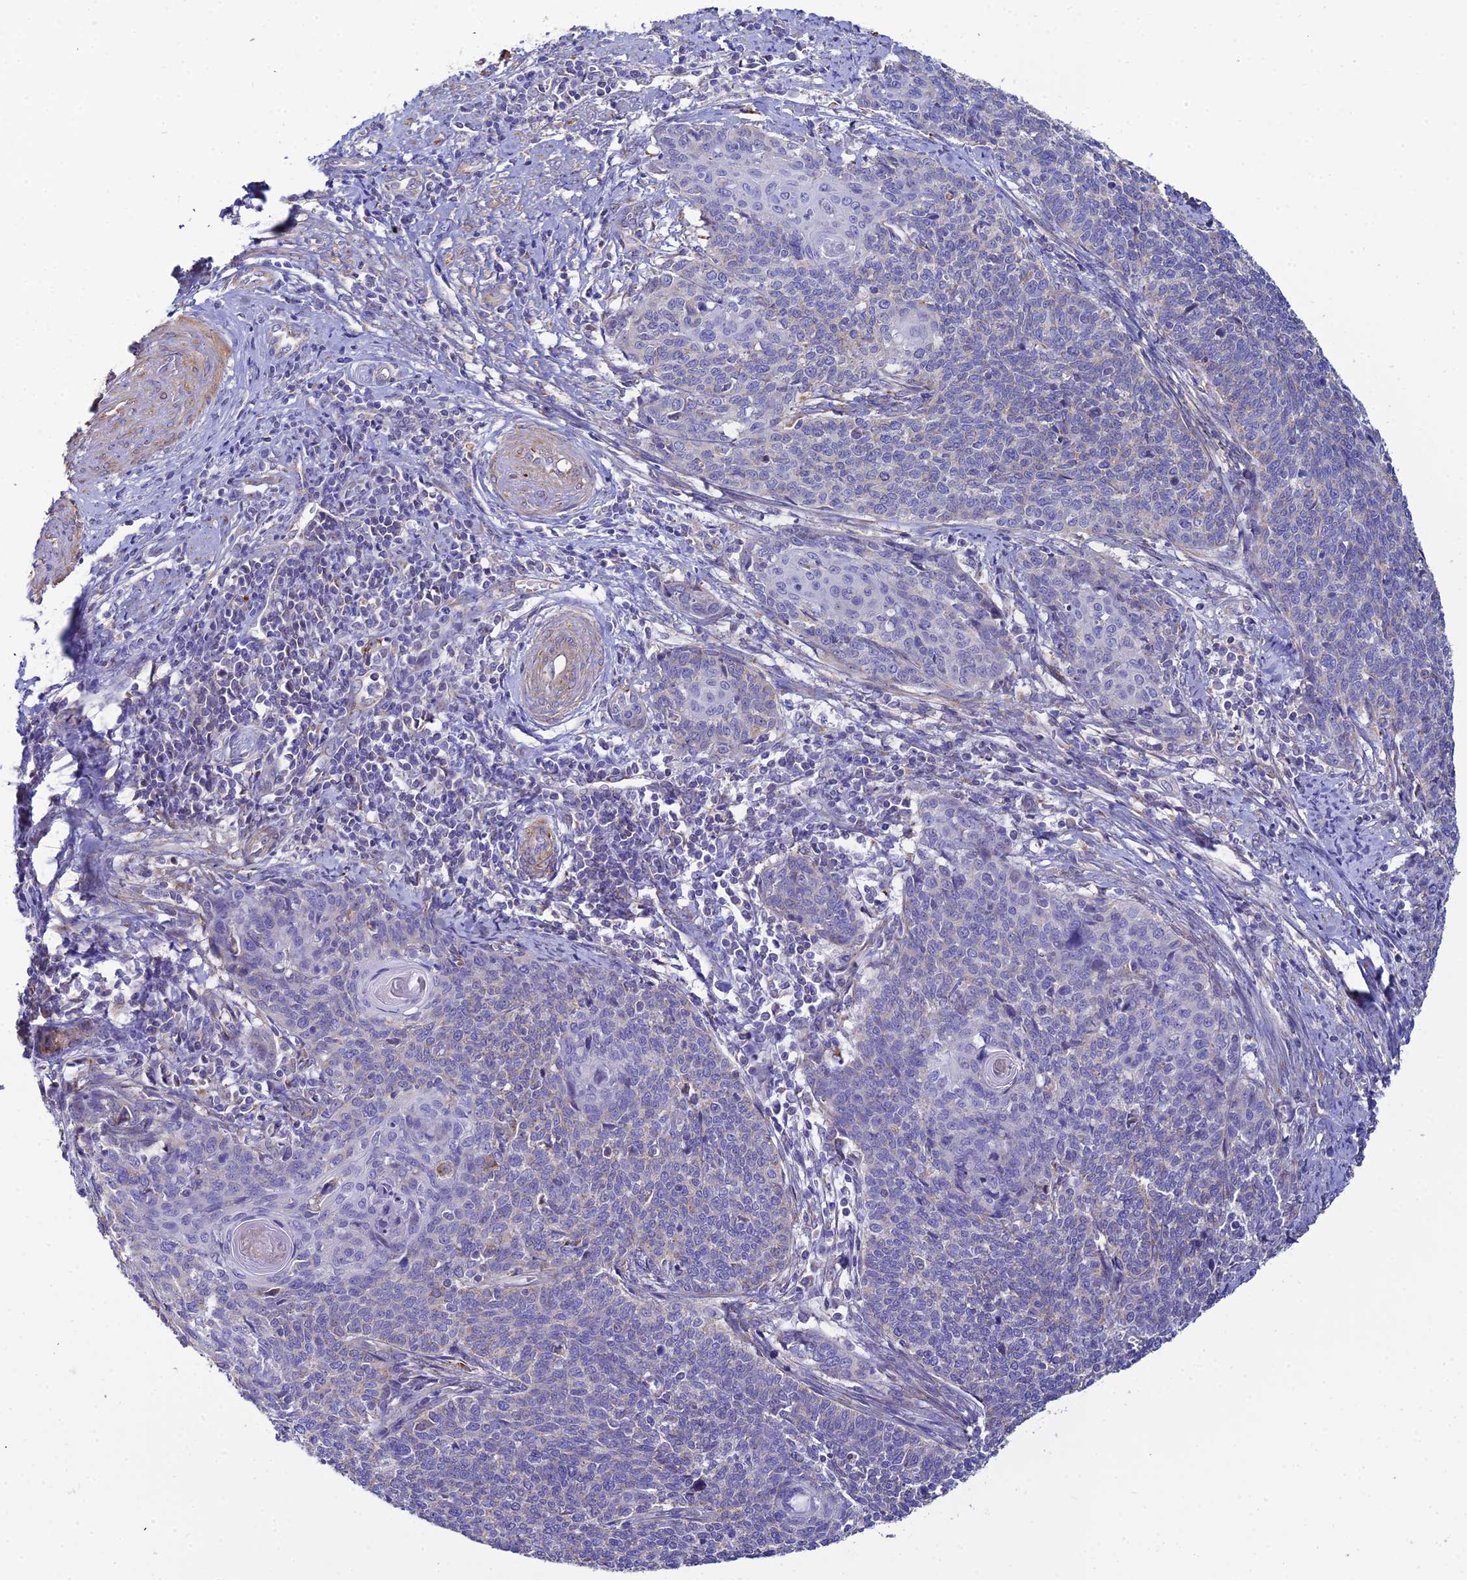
{"staining": {"intensity": "negative", "quantity": "none", "location": "none"}, "tissue": "cervical cancer", "cell_type": "Tumor cells", "image_type": "cancer", "snomed": [{"axis": "morphology", "description": "Squamous cell carcinoma, NOS"}, {"axis": "topography", "description": "Cervix"}], "caption": "Squamous cell carcinoma (cervical) was stained to show a protein in brown. There is no significant positivity in tumor cells.", "gene": "ACOT2", "patient": {"sex": "female", "age": 39}}